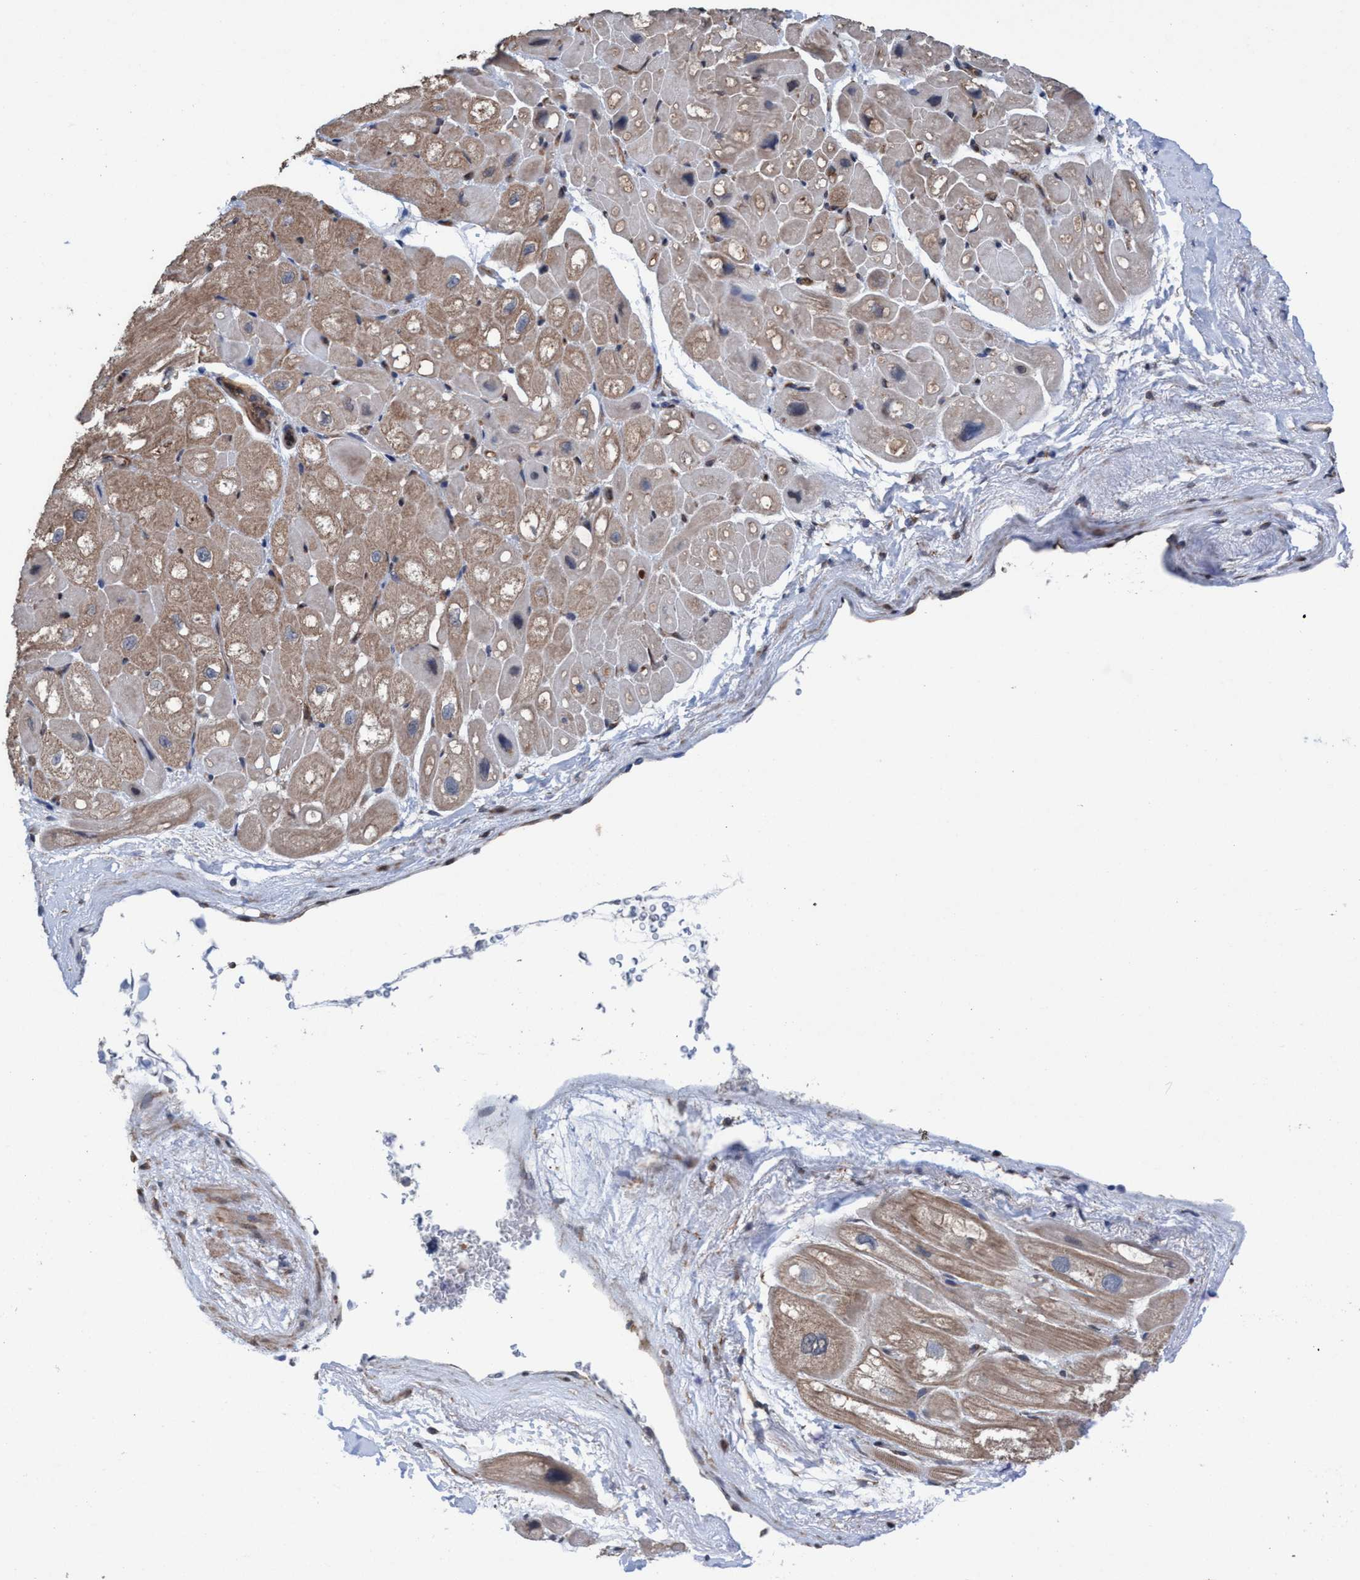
{"staining": {"intensity": "weak", "quantity": ">75%", "location": "cytoplasmic/membranous"}, "tissue": "heart muscle", "cell_type": "Cardiomyocytes", "image_type": "normal", "snomed": [{"axis": "morphology", "description": "Normal tissue, NOS"}, {"axis": "topography", "description": "Heart"}], "caption": "DAB (3,3'-diaminobenzidine) immunohistochemical staining of benign human heart muscle demonstrates weak cytoplasmic/membranous protein positivity in approximately >75% of cardiomyocytes.", "gene": "METAP2", "patient": {"sex": "male", "age": 49}}